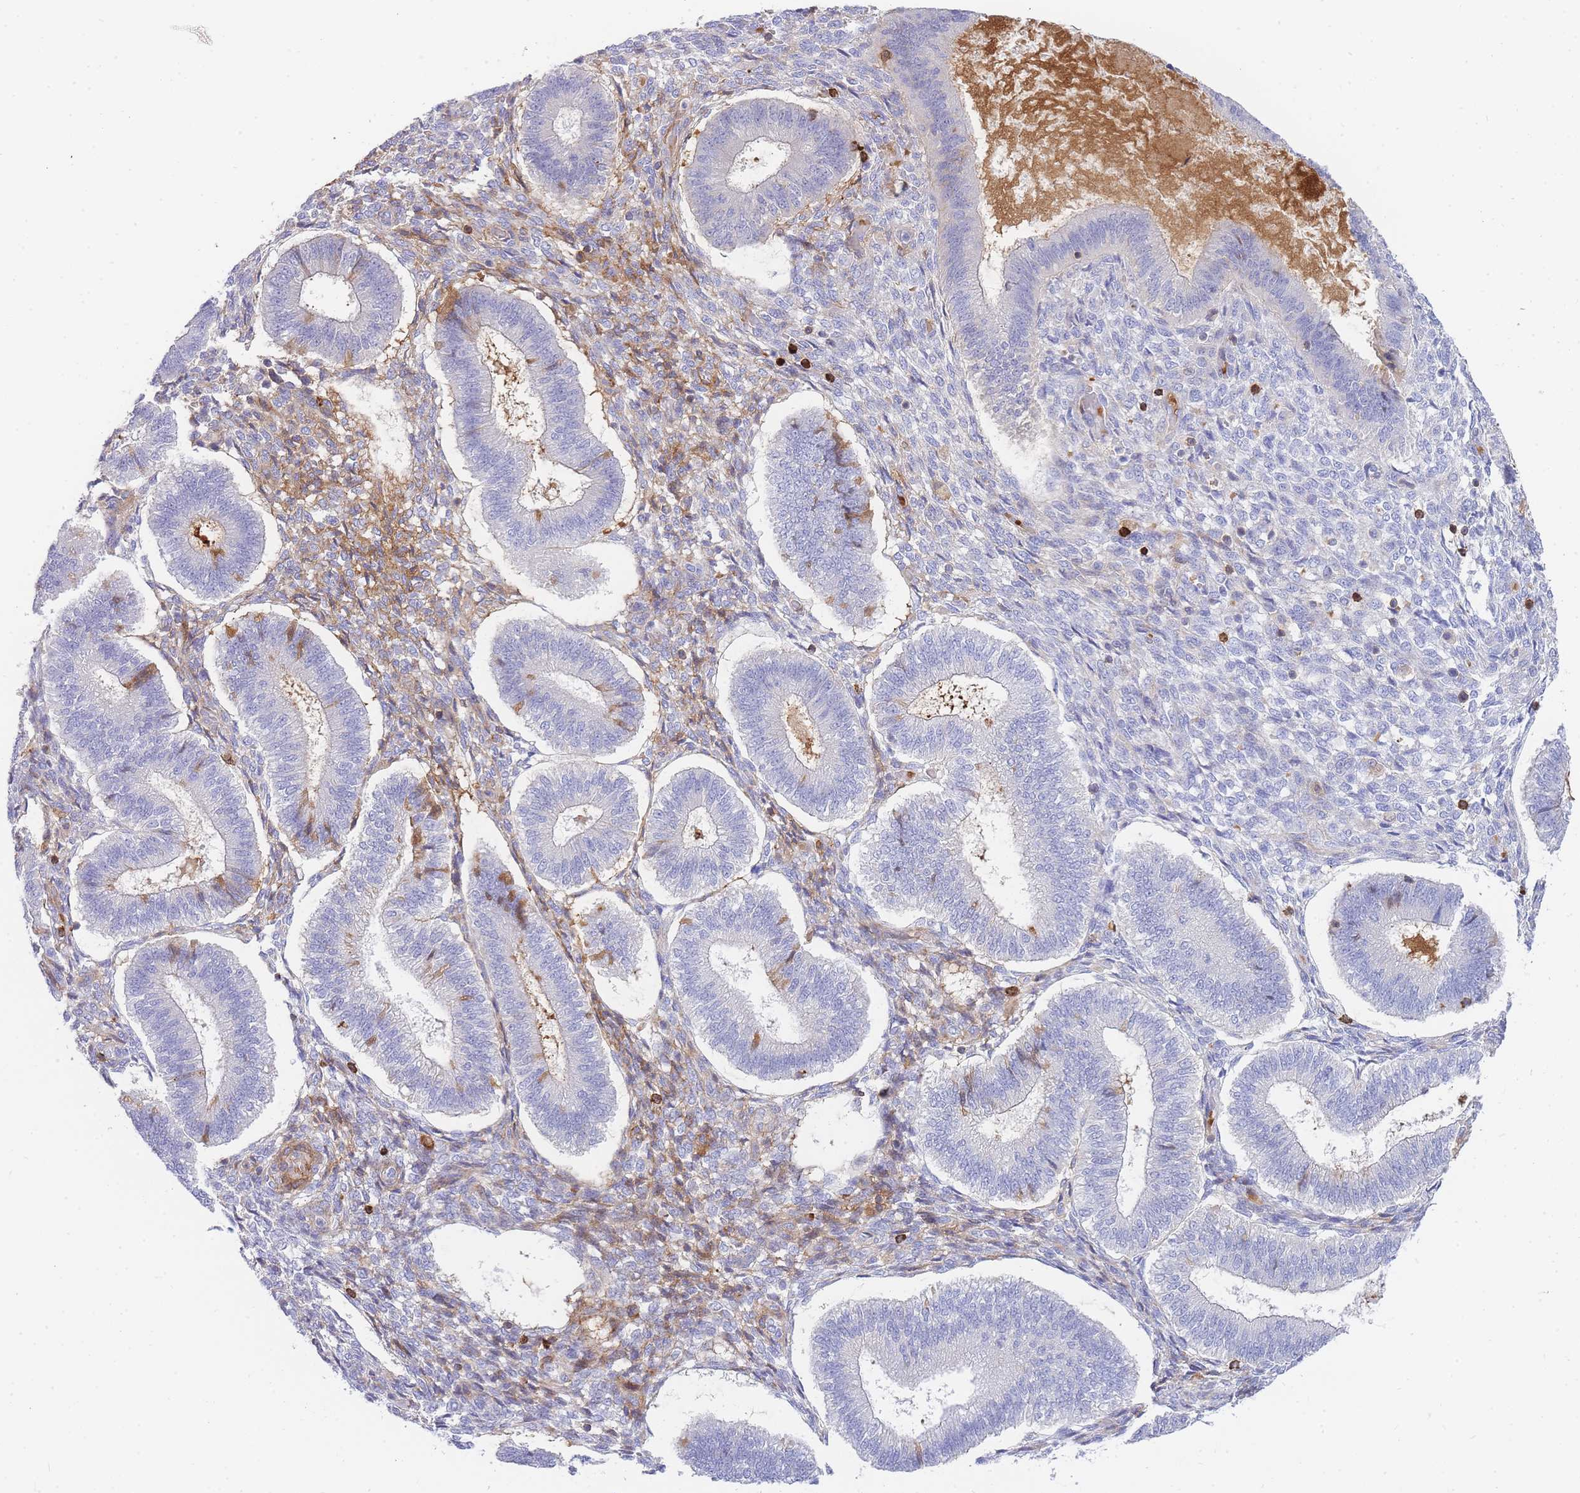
{"staining": {"intensity": "weak", "quantity": "<25%", "location": "cytoplasmic/membranous"}, "tissue": "endometrium", "cell_type": "Cells in endometrial stroma", "image_type": "normal", "snomed": [{"axis": "morphology", "description": "Normal tissue, NOS"}, {"axis": "topography", "description": "Endometrium"}], "caption": "Human endometrium stained for a protein using immunohistochemistry reveals no staining in cells in endometrial stroma.", "gene": "FBN3", "patient": {"sex": "female", "age": 25}}